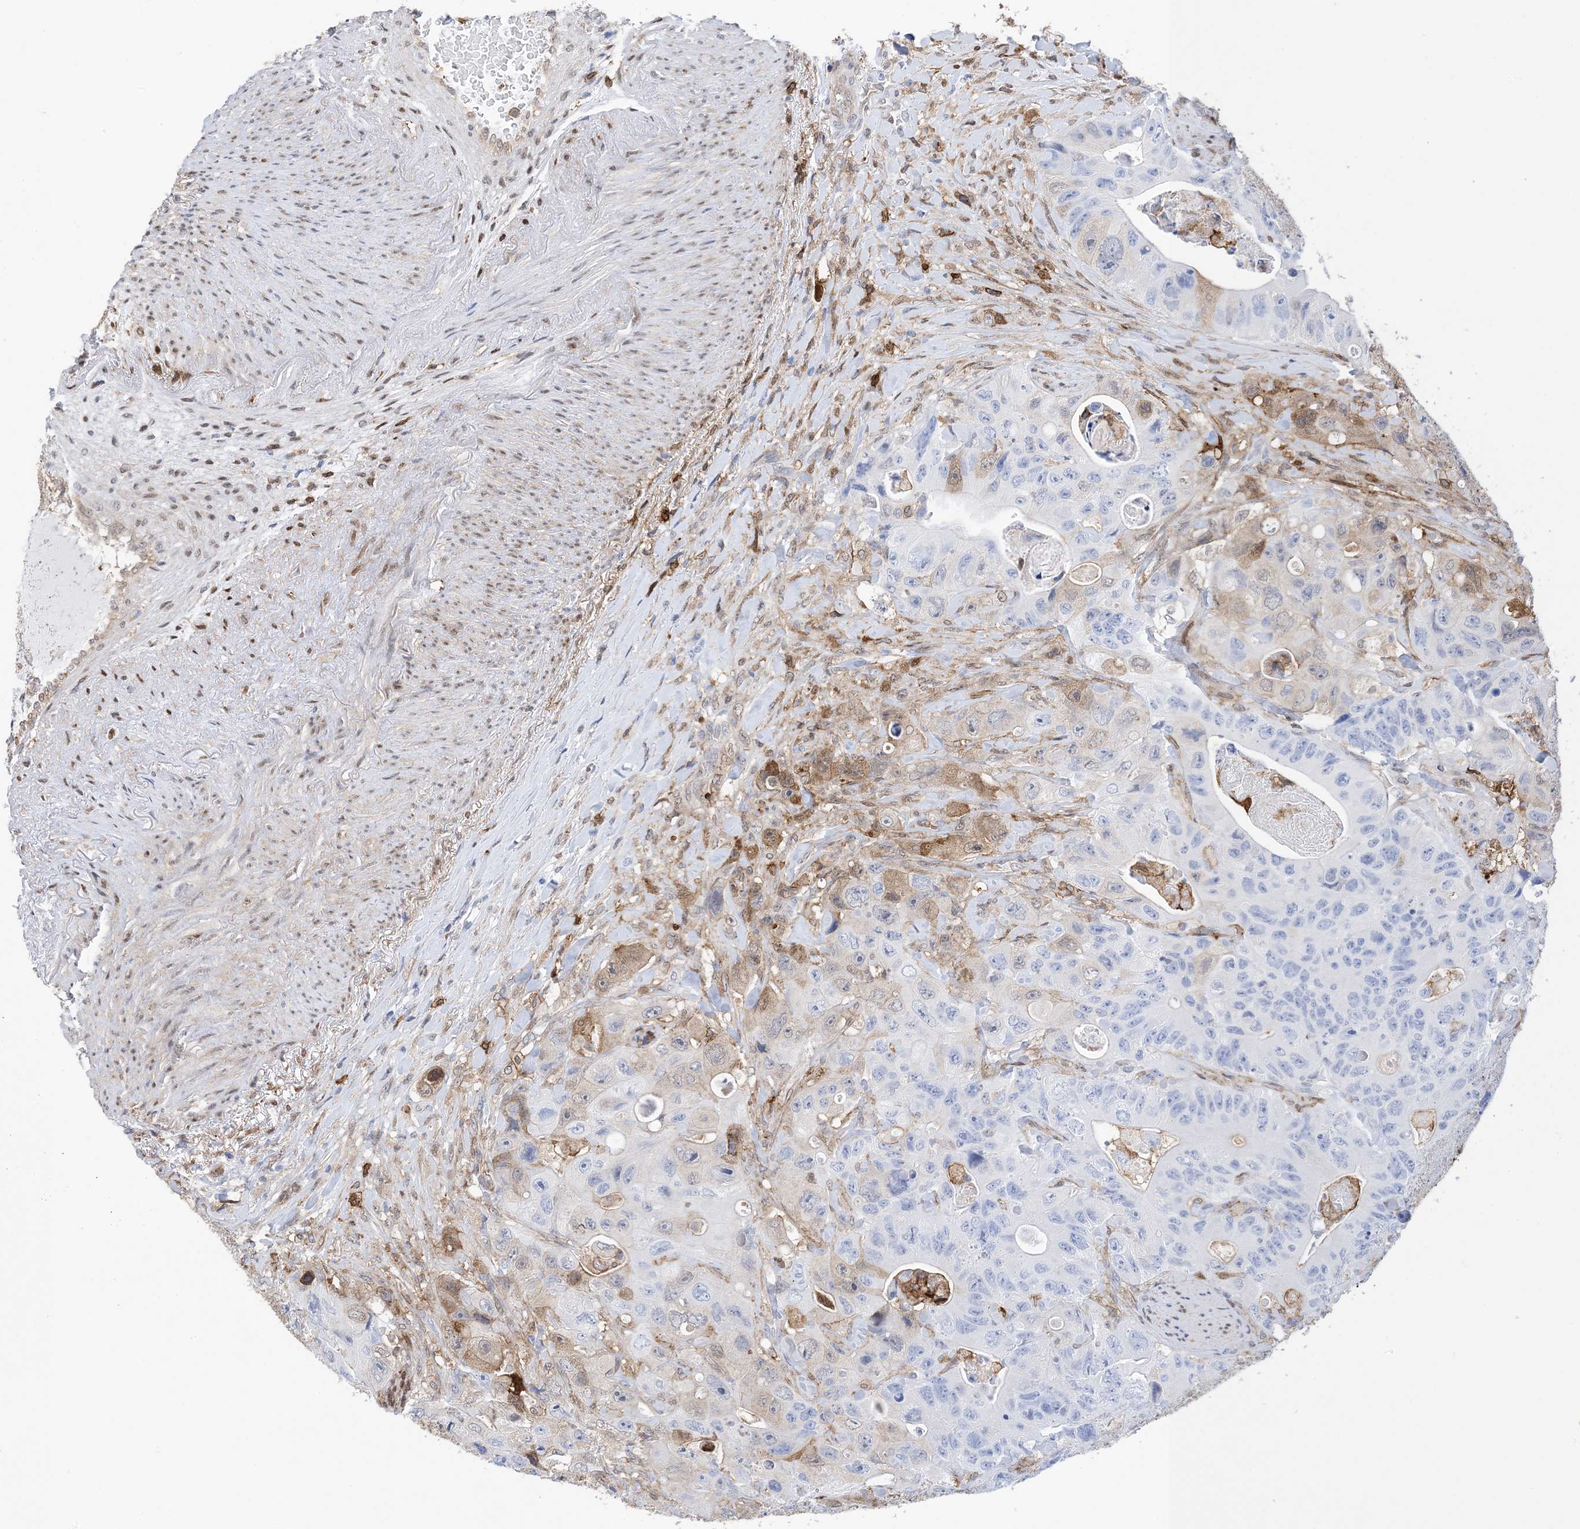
{"staining": {"intensity": "moderate", "quantity": "<25%", "location": "cytoplasmic/membranous"}, "tissue": "colorectal cancer", "cell_type": "Tumor cells", "image_type": "cancer", "snomed": [{"axis": "morphology", "description": "Adenocarcinoma, NOS"}, {"axis": "topography", "description": "Colon"}], "caption": "Protein staining of colorectal cancer (adenocarcinoma) tissue demonstrates moderate cytoplasmic/membranous expression in about <25% of tumor cells. Nuclei are stained in blue.", "gene": "ANXA1", "patient": {"sex": "female", "age": 46}}